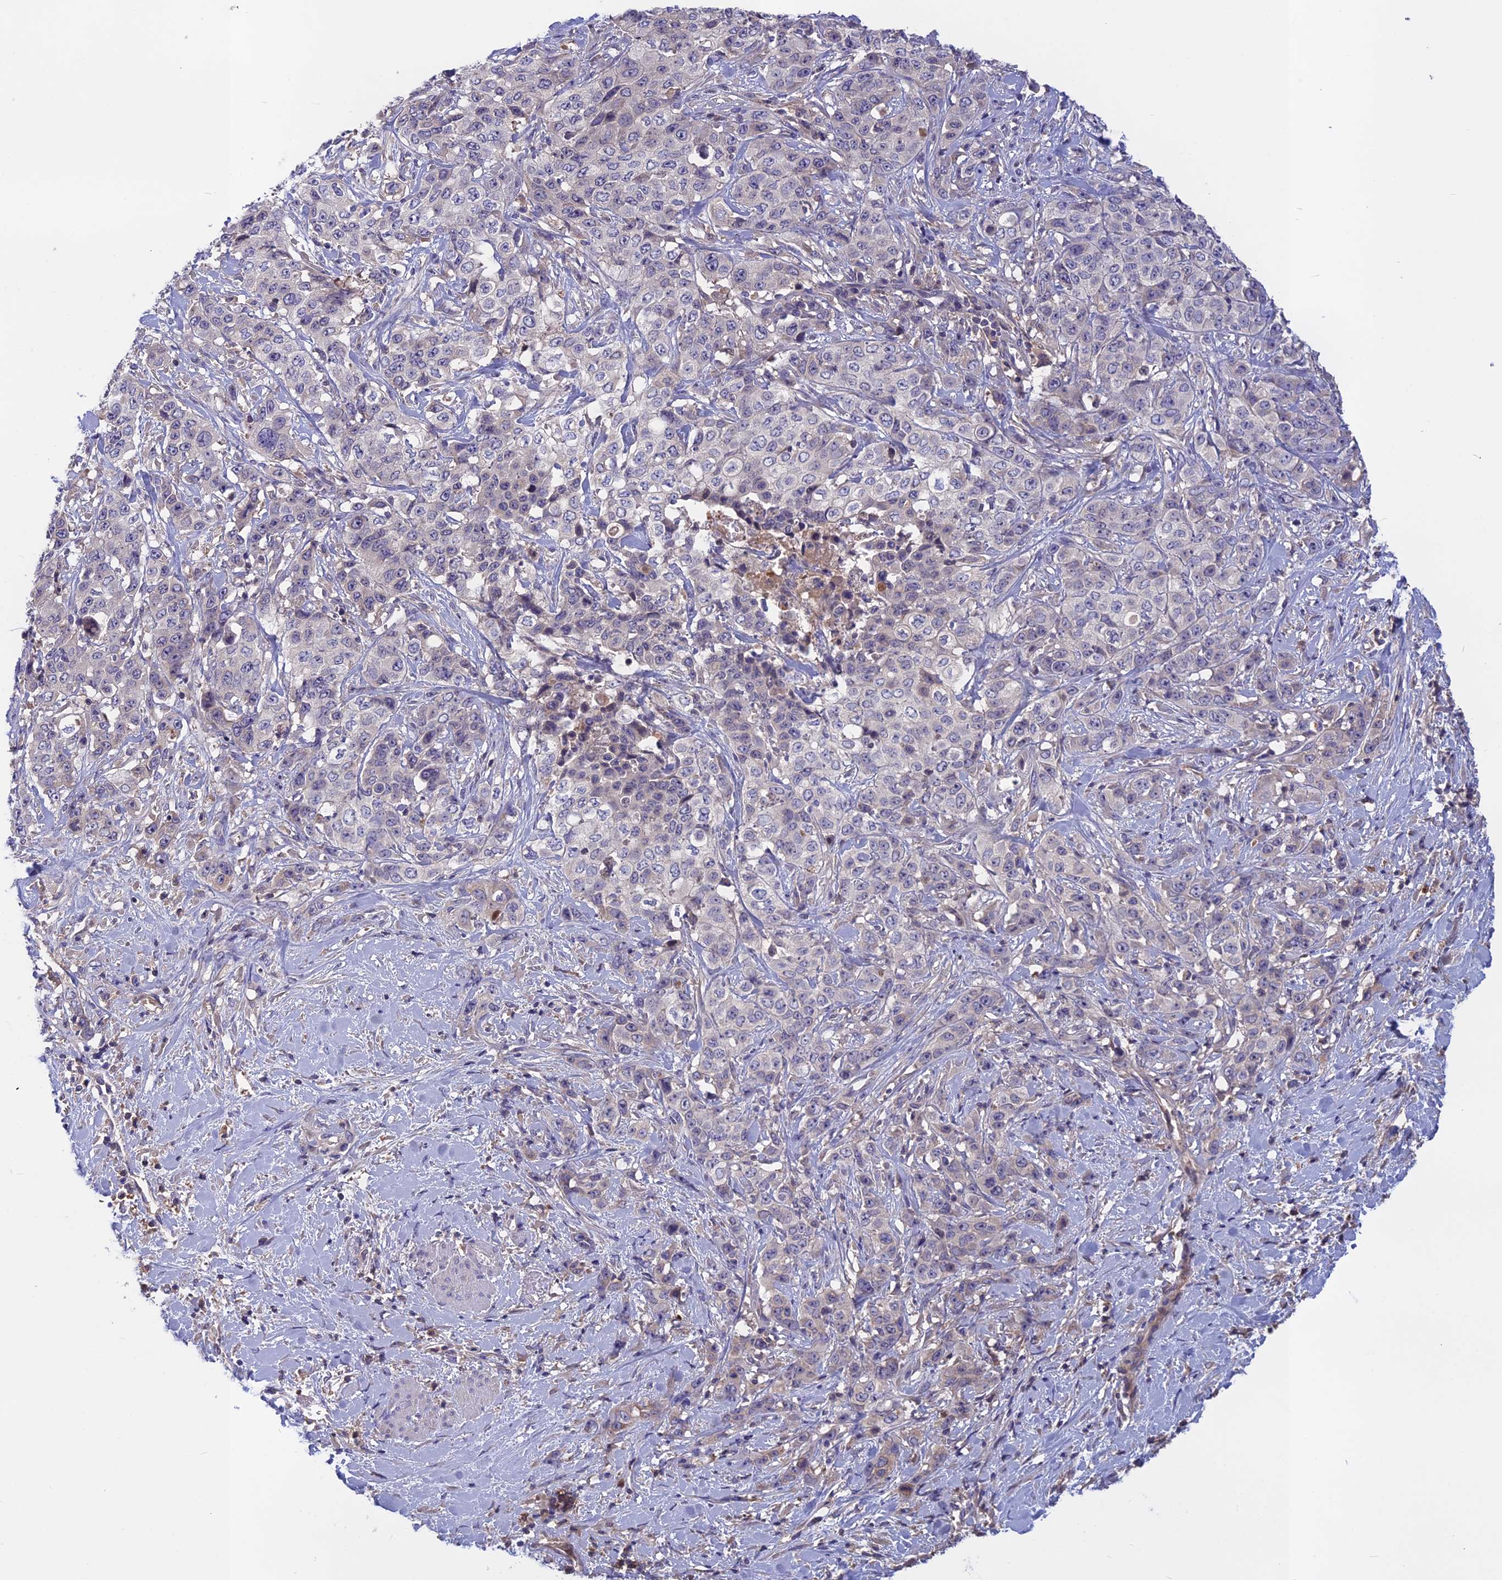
{"staining": {"intensity": "negative", "quantity": "none", "location": "none"}, "tissue": "stomach cancer", "cell_type": "Tumor cells", "image_type": "cancer", "snomed": [{"axis": "morphology", "description": "Adenocarcinoma, NOS"}, {"axis": "topography", "description": "Stomach, upper"}], "caption": "Tumor cells are negative for brown protein staining in stomach cancer (adenocarcinoma).", "gene": "ADO", "patient": {"sex": "male", "age": 62}}